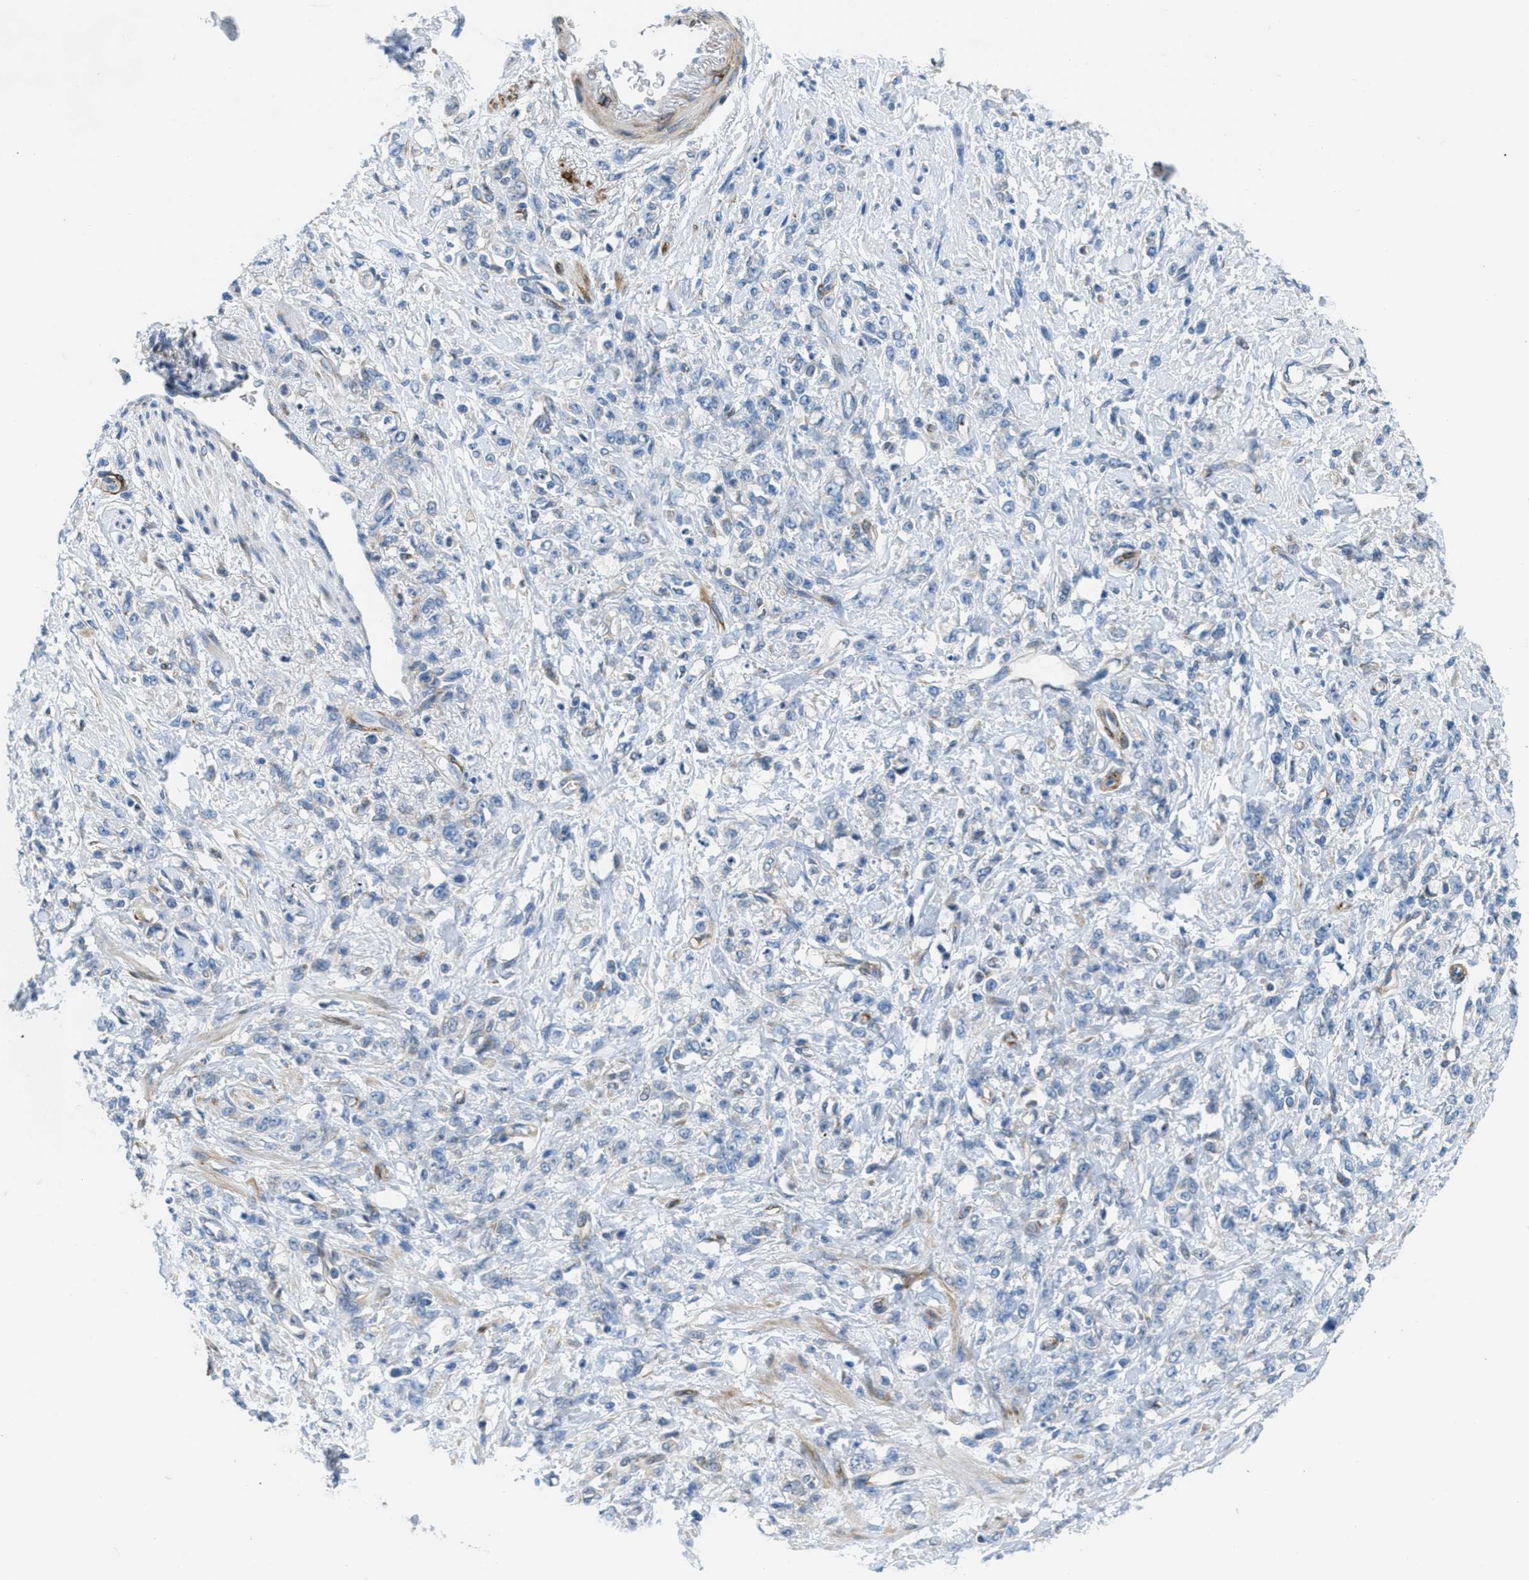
{"staining": {"intensity": "weak", "quantity": "<25%", "location": "cytoplasmic/membranous"}, "tissue": "stomach cancer", "cell_type": "Tumor cells", "image_type": "cancer", "snomed": [{"axis": "morphology", "description": "Normal tissue, NOS"}, {"axis": "morphology", "description": "Adenocarcinoma, NOS"}, {"axis": "topography", "description": "Stomach"}], "caption": "Stomach cancer was stained to show a protein in brown. There is no significant staining in tumor cells. (IHC, brightfield microscopy, high magnification).", "gene": "MAPRE2", "patient": {"sex": "male", "age": 82}}